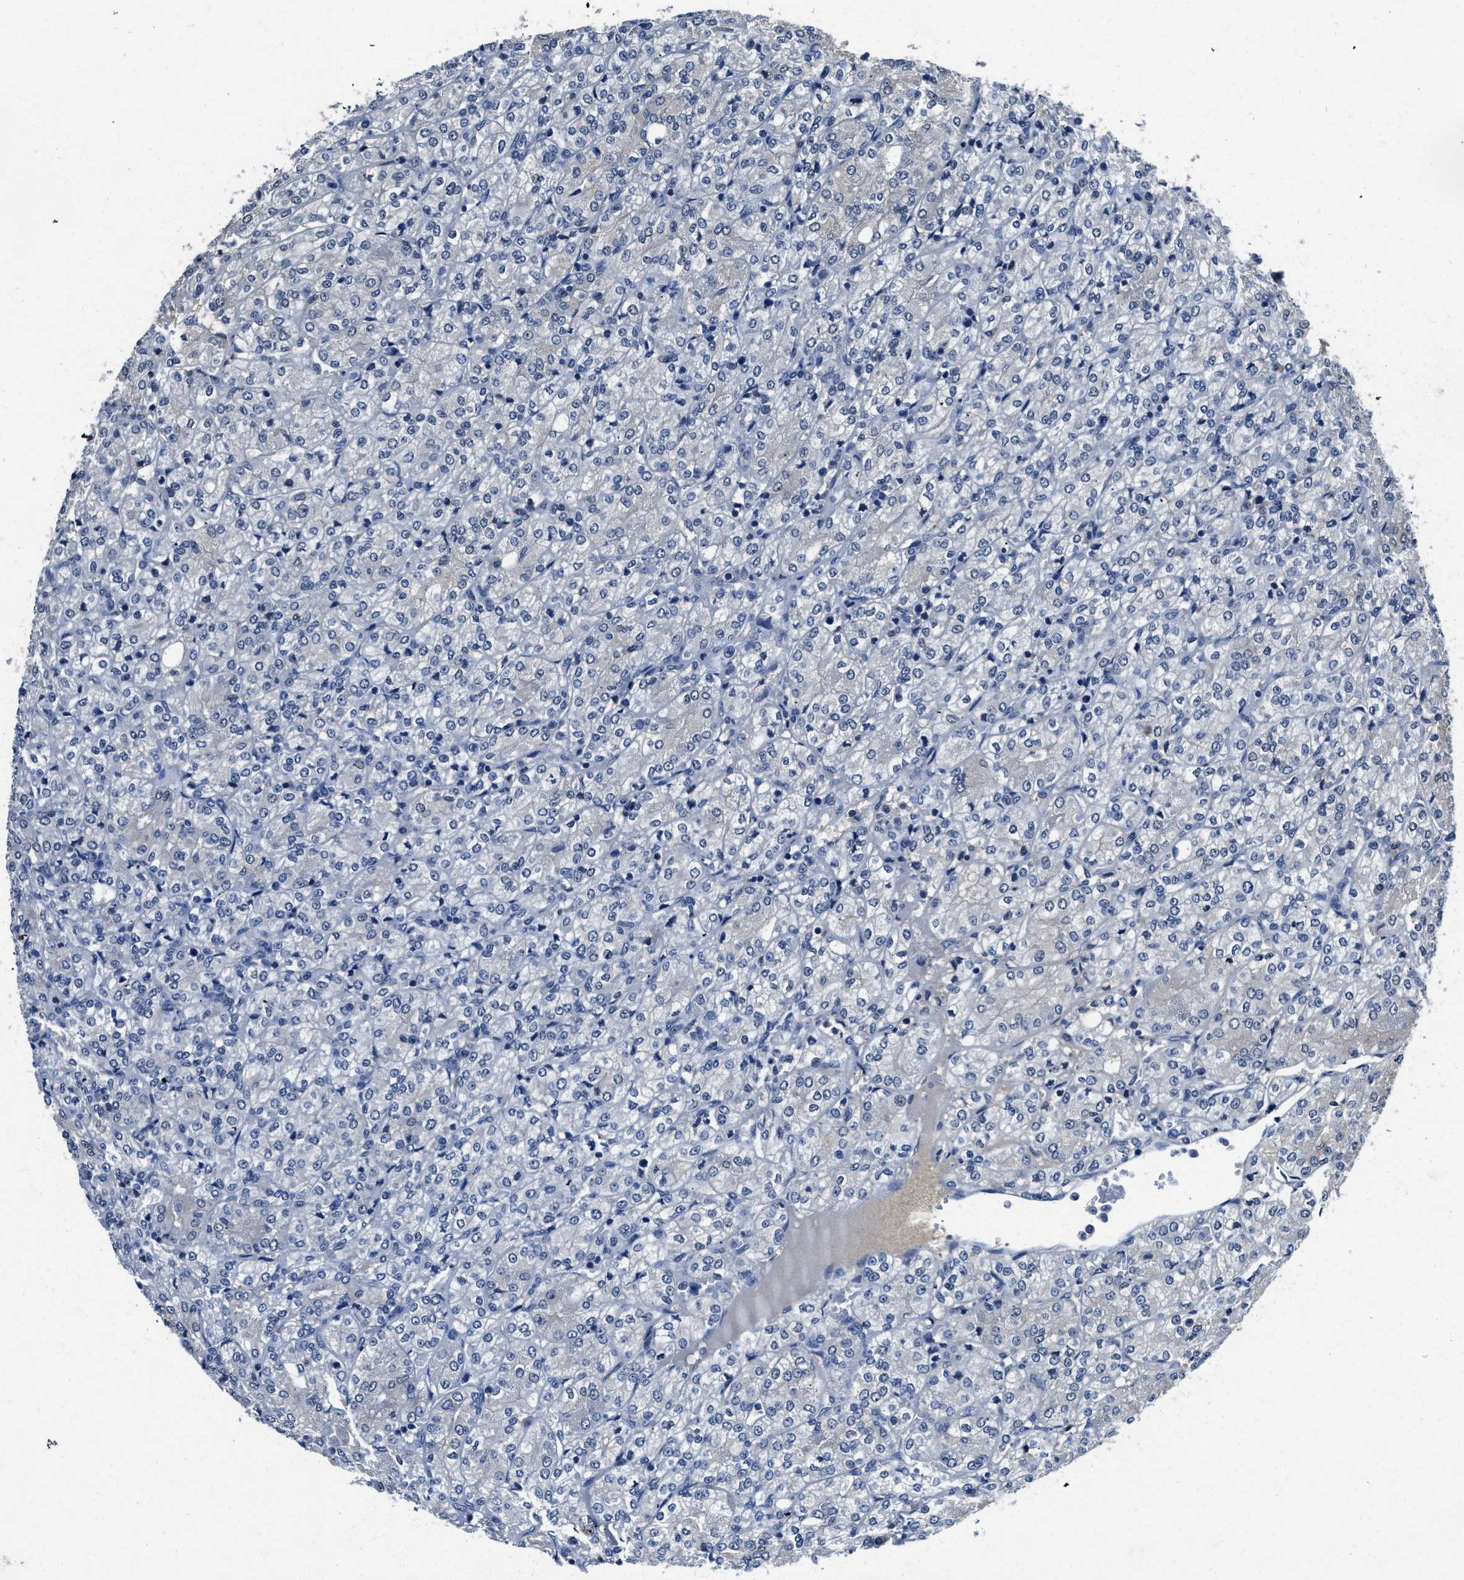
{"staining": {"intensity": "negative", "quantity": "none", "location": "none"}, "tissue": "renal cancer", "cell_type": "Tumor cells", "image_type": "cancer", "snomed": [{"axis": "morphology", "description": "Adenocarcinoma, NOS"}, {"axis": "topography", "description": "Kidney"}], "caption": "This is an immunohistochemistry (IHC) micrograph of adenocarcinoma (renal). There is no staining in tumor cells.", "gene": "LANCL2", "patient": {"sex": "male", "age": 77}}